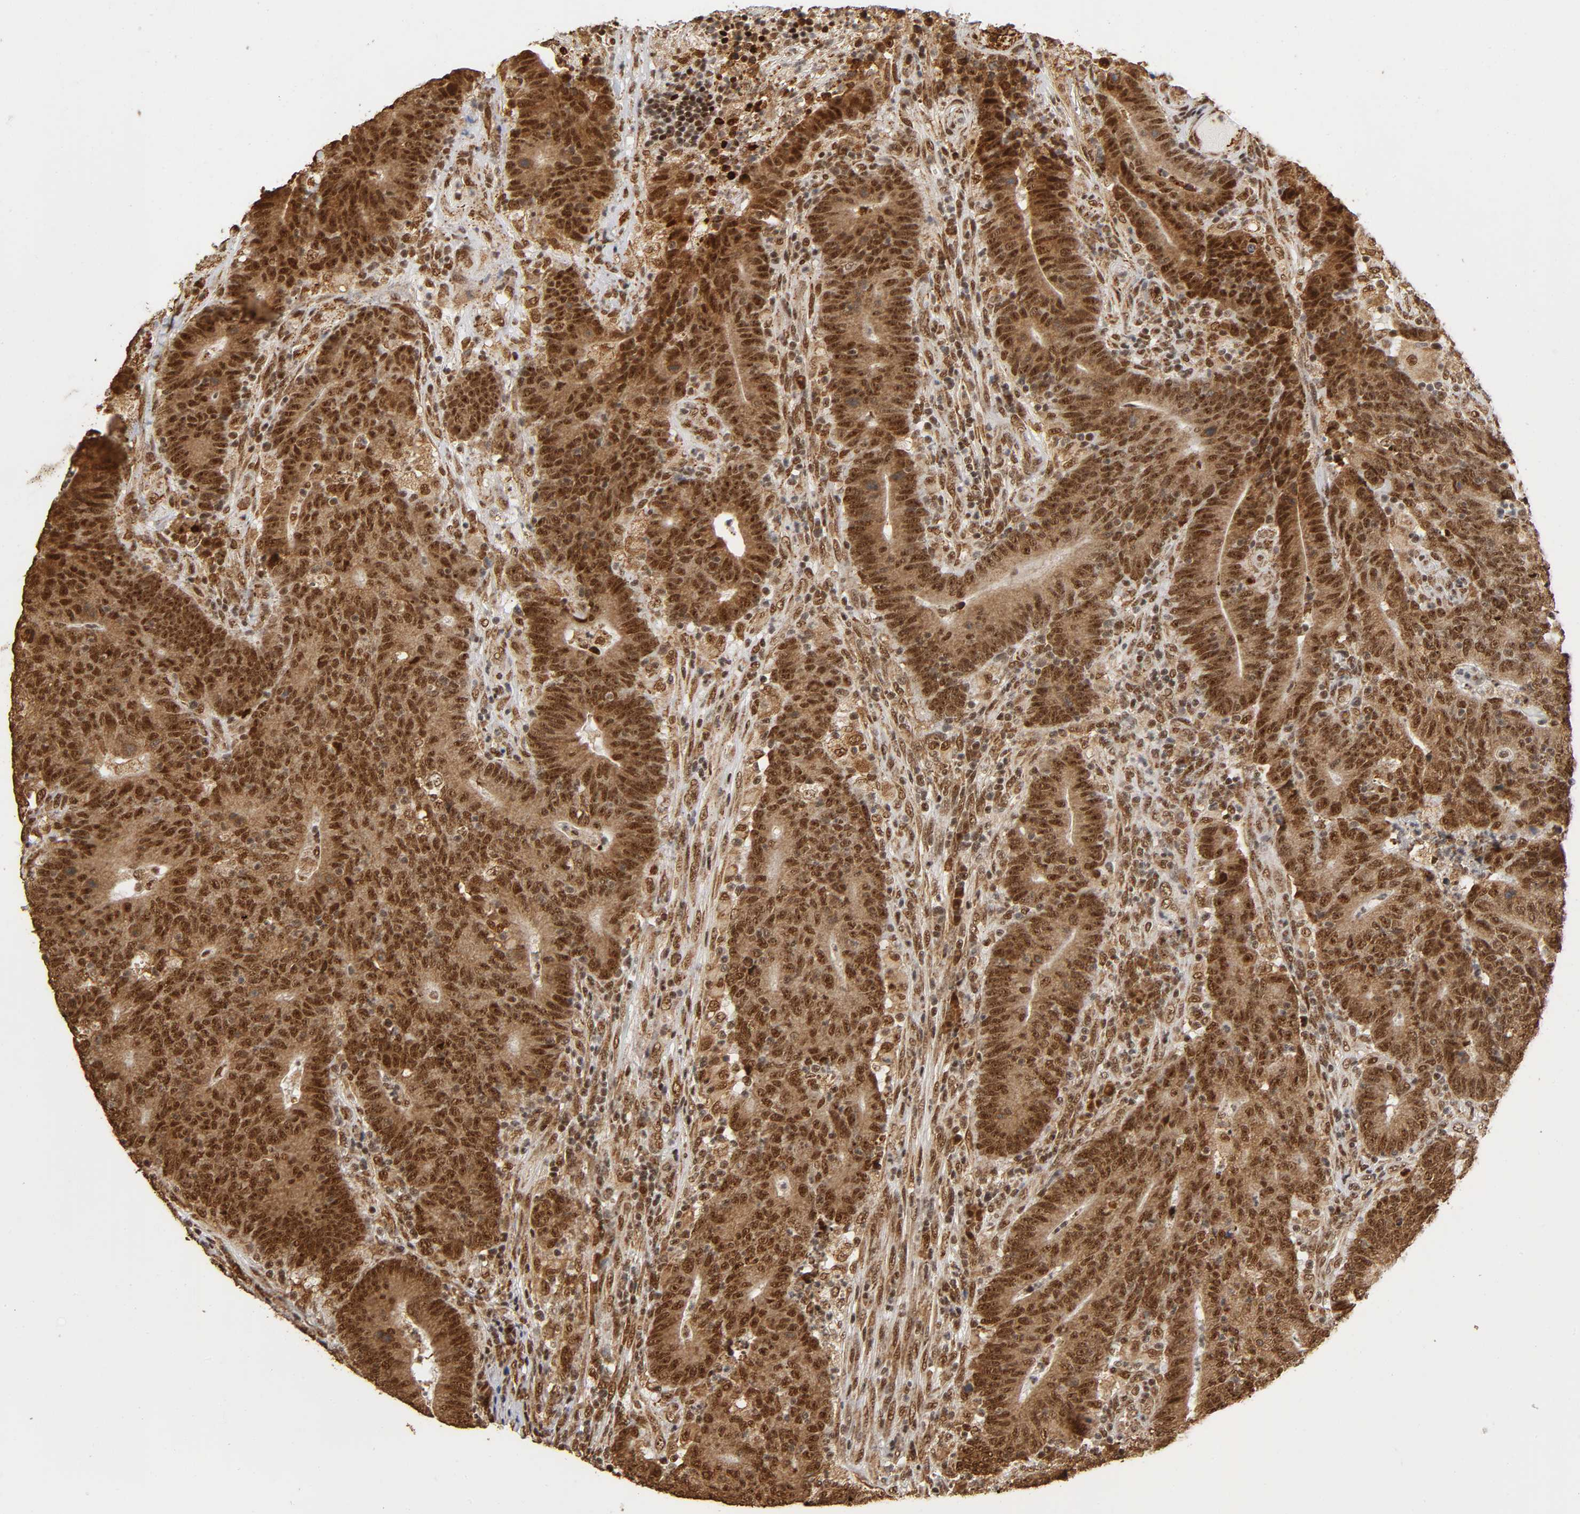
{"staining": {"intensity": "strong", "quantity": ">75%", "location": "cytoplasmic/membranous,nuclear"}, "tissue": "colorectal cancer", "cell_type": "Tumor cells", "image_type": "cancer", "snomed": [{"axis": "morphology", "description": "Normal tissue, NOS"}, {"axis": "morphology", "description": "Adenocarcinoma, NOS"}, {"axis": "topography", "description": "Colon"}], "caption": "Immunohistochemistry of colorectal adenocarcinoma reveals high levels of strong cytoplasmic/membranous and nuclear staining in approximately >75% of tumor cells. Immunohistochemistry (ihc) stains the protein in brown and the nuclei are stained blue.", "gene": "RNF122", "patient": {"sex": "female", "age": 75}}